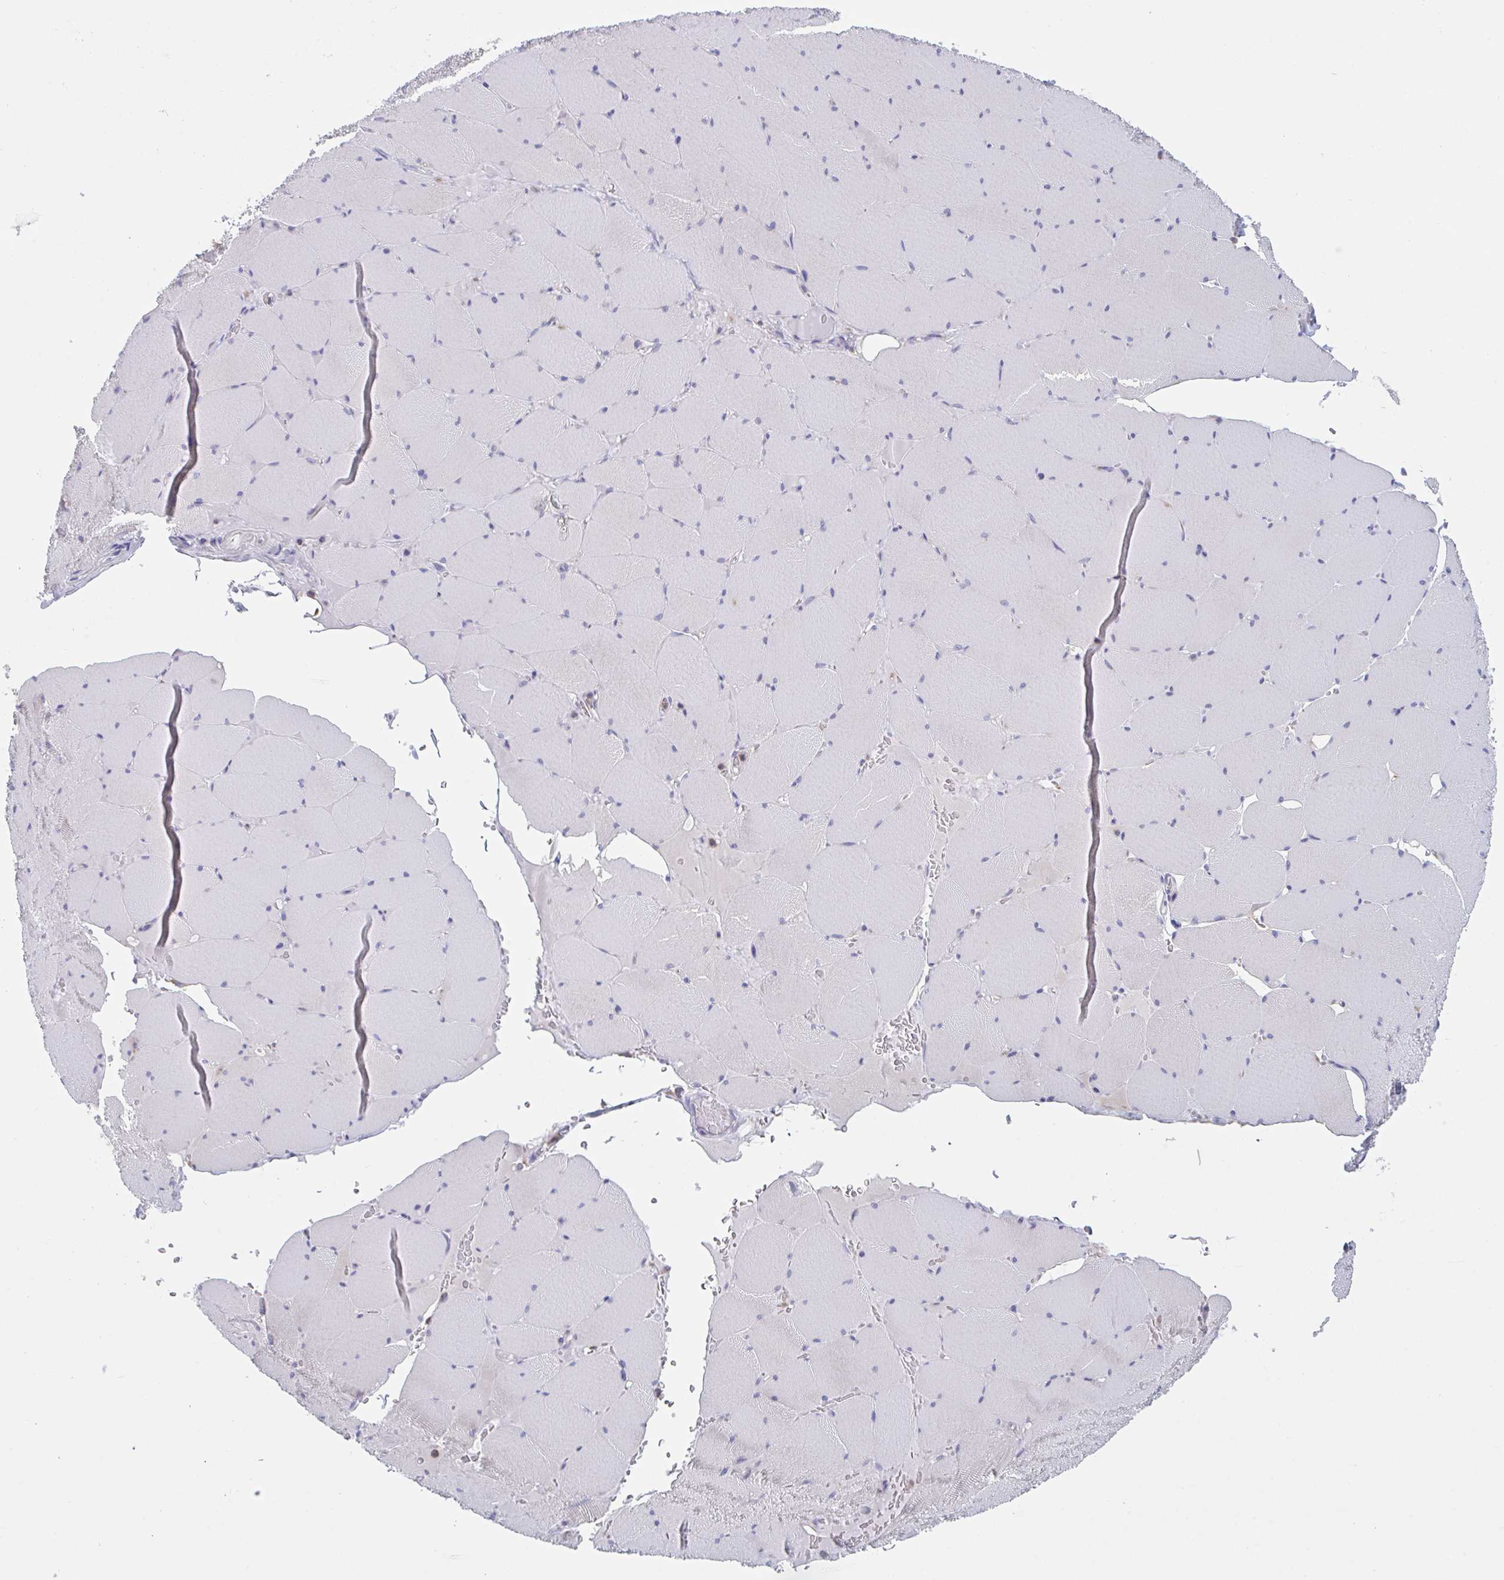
{"staining": {"intensity": "negative", "quantity": "none", "location": "none"}, "tissue": "skeletal muscle", "cell_type": "Myocytes", "image_type": "normal", "snomed": [{"axis": "morphology", "description": "Normal tissue, NOS"}, {"axis": "topography", "description": "Skeletal muscle"}, {"axis": "topography", "description": "Head-Neck"}], "caption": "The histopathology image exhibits no staining of myocytes in benign skeletal muscle. The staining was performed using DAB (3,3'-diaminobenzidine) to visualize the protein expression in brown, while the nuclei were stained in blue with hematoxylin (Magnification: 20x).", "gene": "NIPSNAP1", "patient": {"sex": "male", "age": 66}}